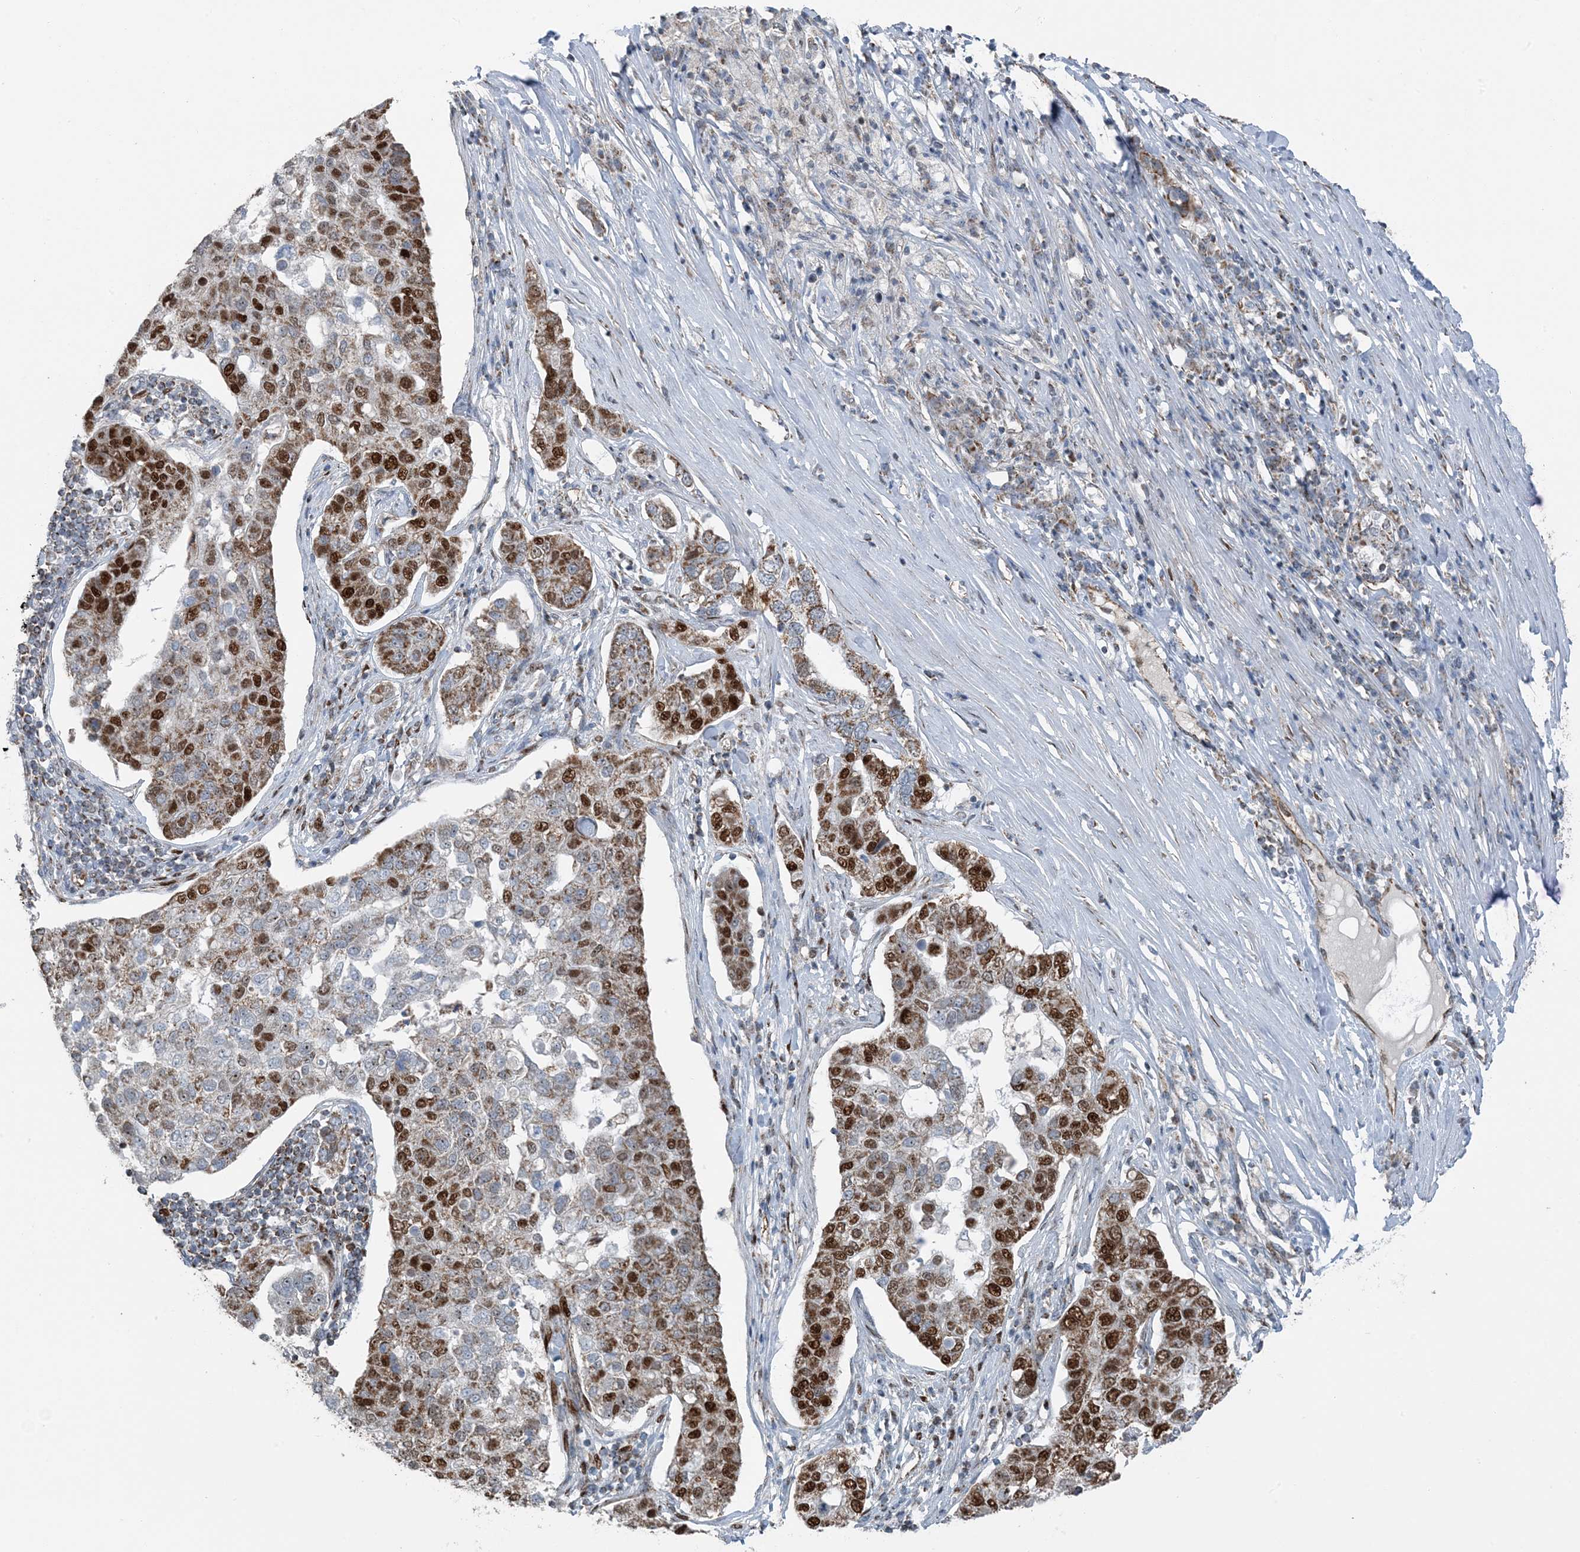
{"staining": {"intensity": "strong", "quantity": "25%-75%", "location": "cytoplasmic/membranous,nuclear"}, "tissue": "pancreatic cancer", "cell_type": "Tumor cells", "image_type": "cancer", "snomed": [{"axis": "morphology", "description": "Adenocarcinoma, NOS"}, {"axis": "topography", "description": "Pancreas"}], "caption": "IHC (DAB (3,3'-diaminobenzidine)) staining of adenocarcinoma (pancreatic) displays strong cytoplasmic/membranous and nuclear protein staining in approximately 25%-75% of tumor cells.", "gene": "PILRB", "patient": {"sex": "female", "age": 61}}